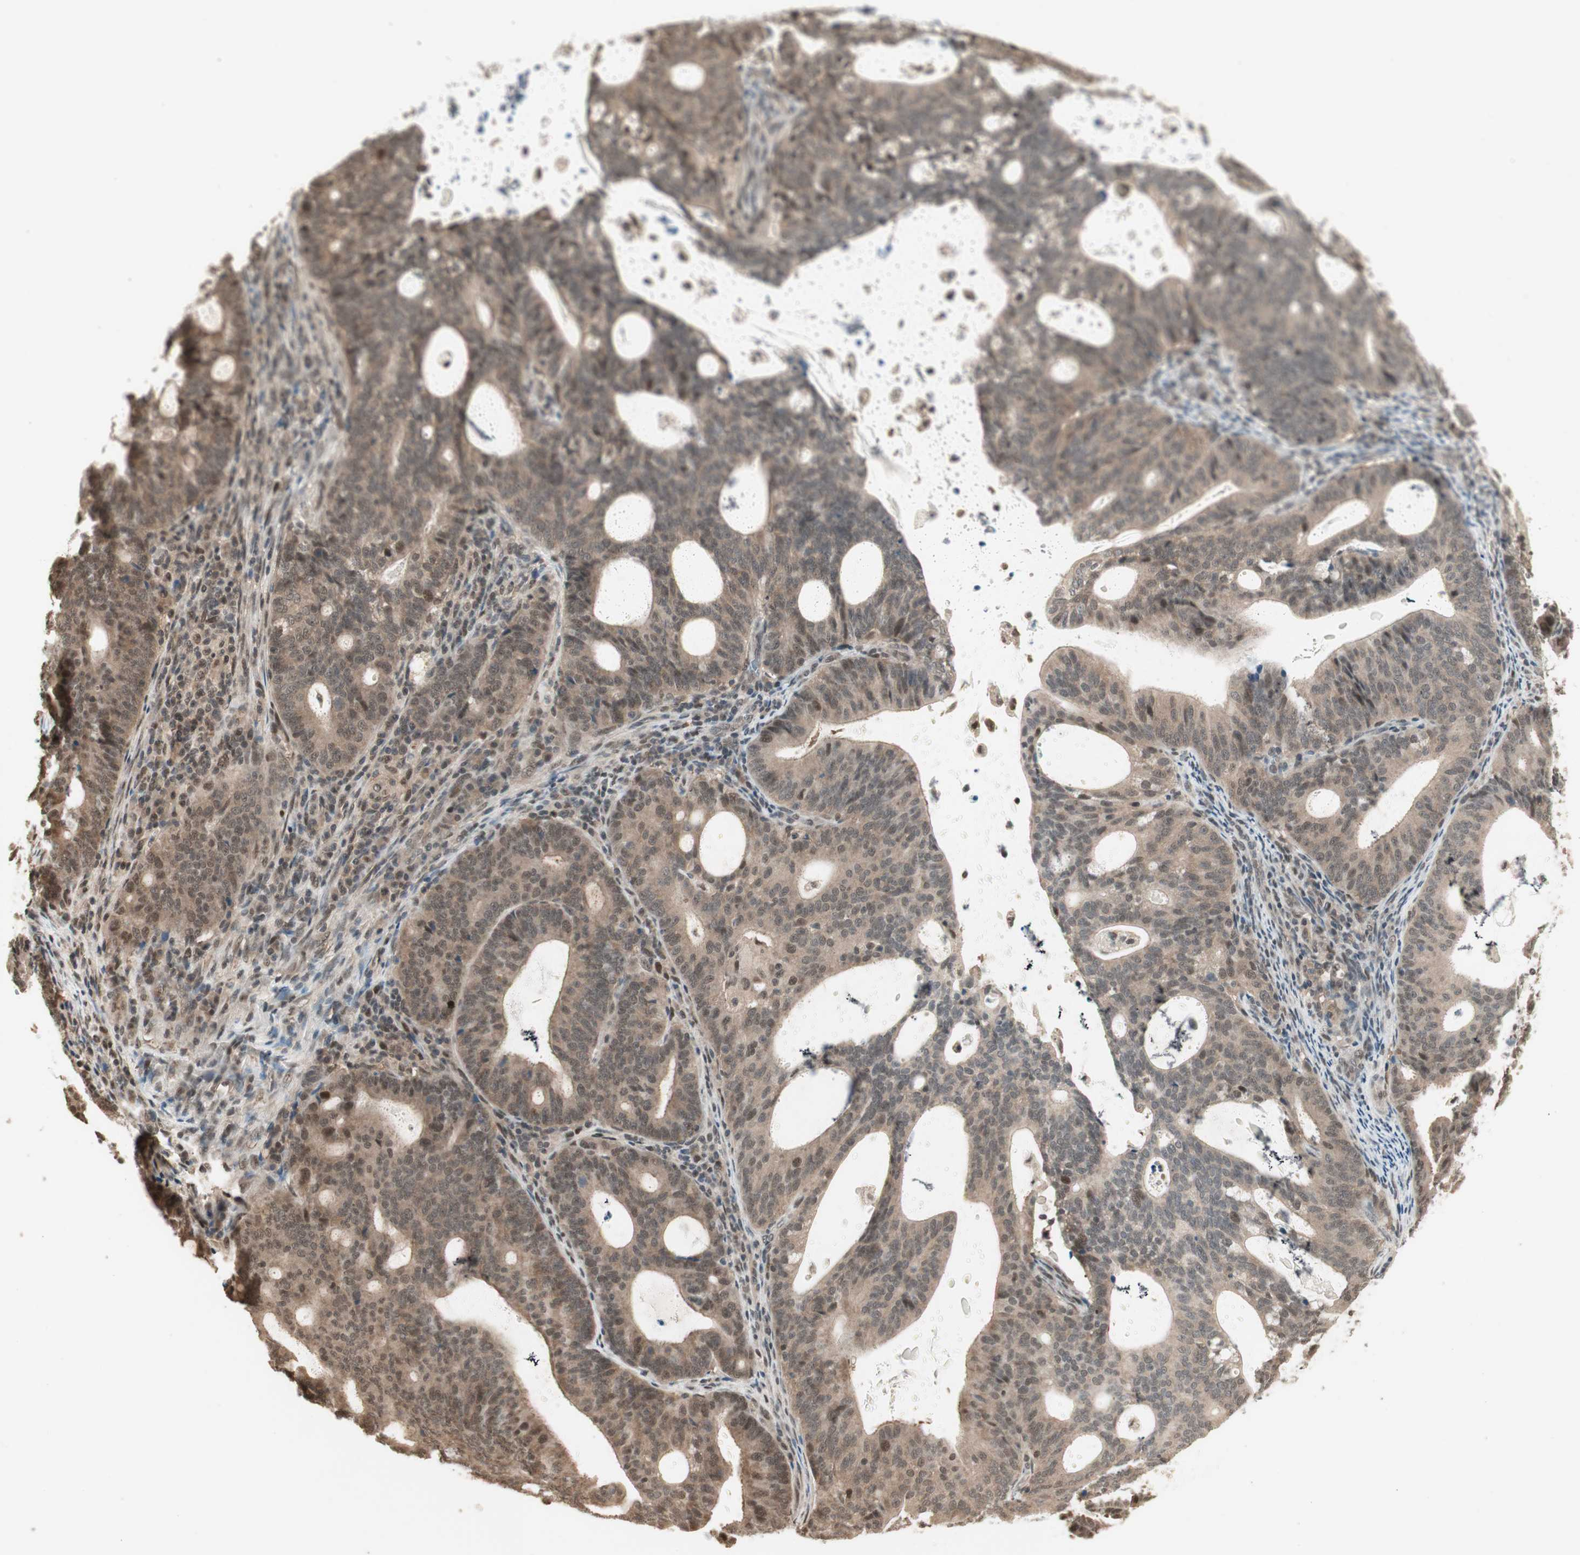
{"staining": {"intensity": "moderate", "quantity": ">75%", "location": "cytoplasmic/membranous,nuclear"}, "tissue": "endometrial cancer", "cell_type": "Tumor cells", "image_type": "cancer", "snomed": [{"axis": "morphology", "description": "Adenocarcinoma, NOS"}, {"axis": "topography", "description": "Uterus"}], "caption": "Adenocarcinoma (endometrial) tissue exhibits moderate cytoplasmic/membranous and nuclear positivity in about >75% of tumor cells", "gene": "ZNF701", "patient": {"sex": "female", "age": 83}}